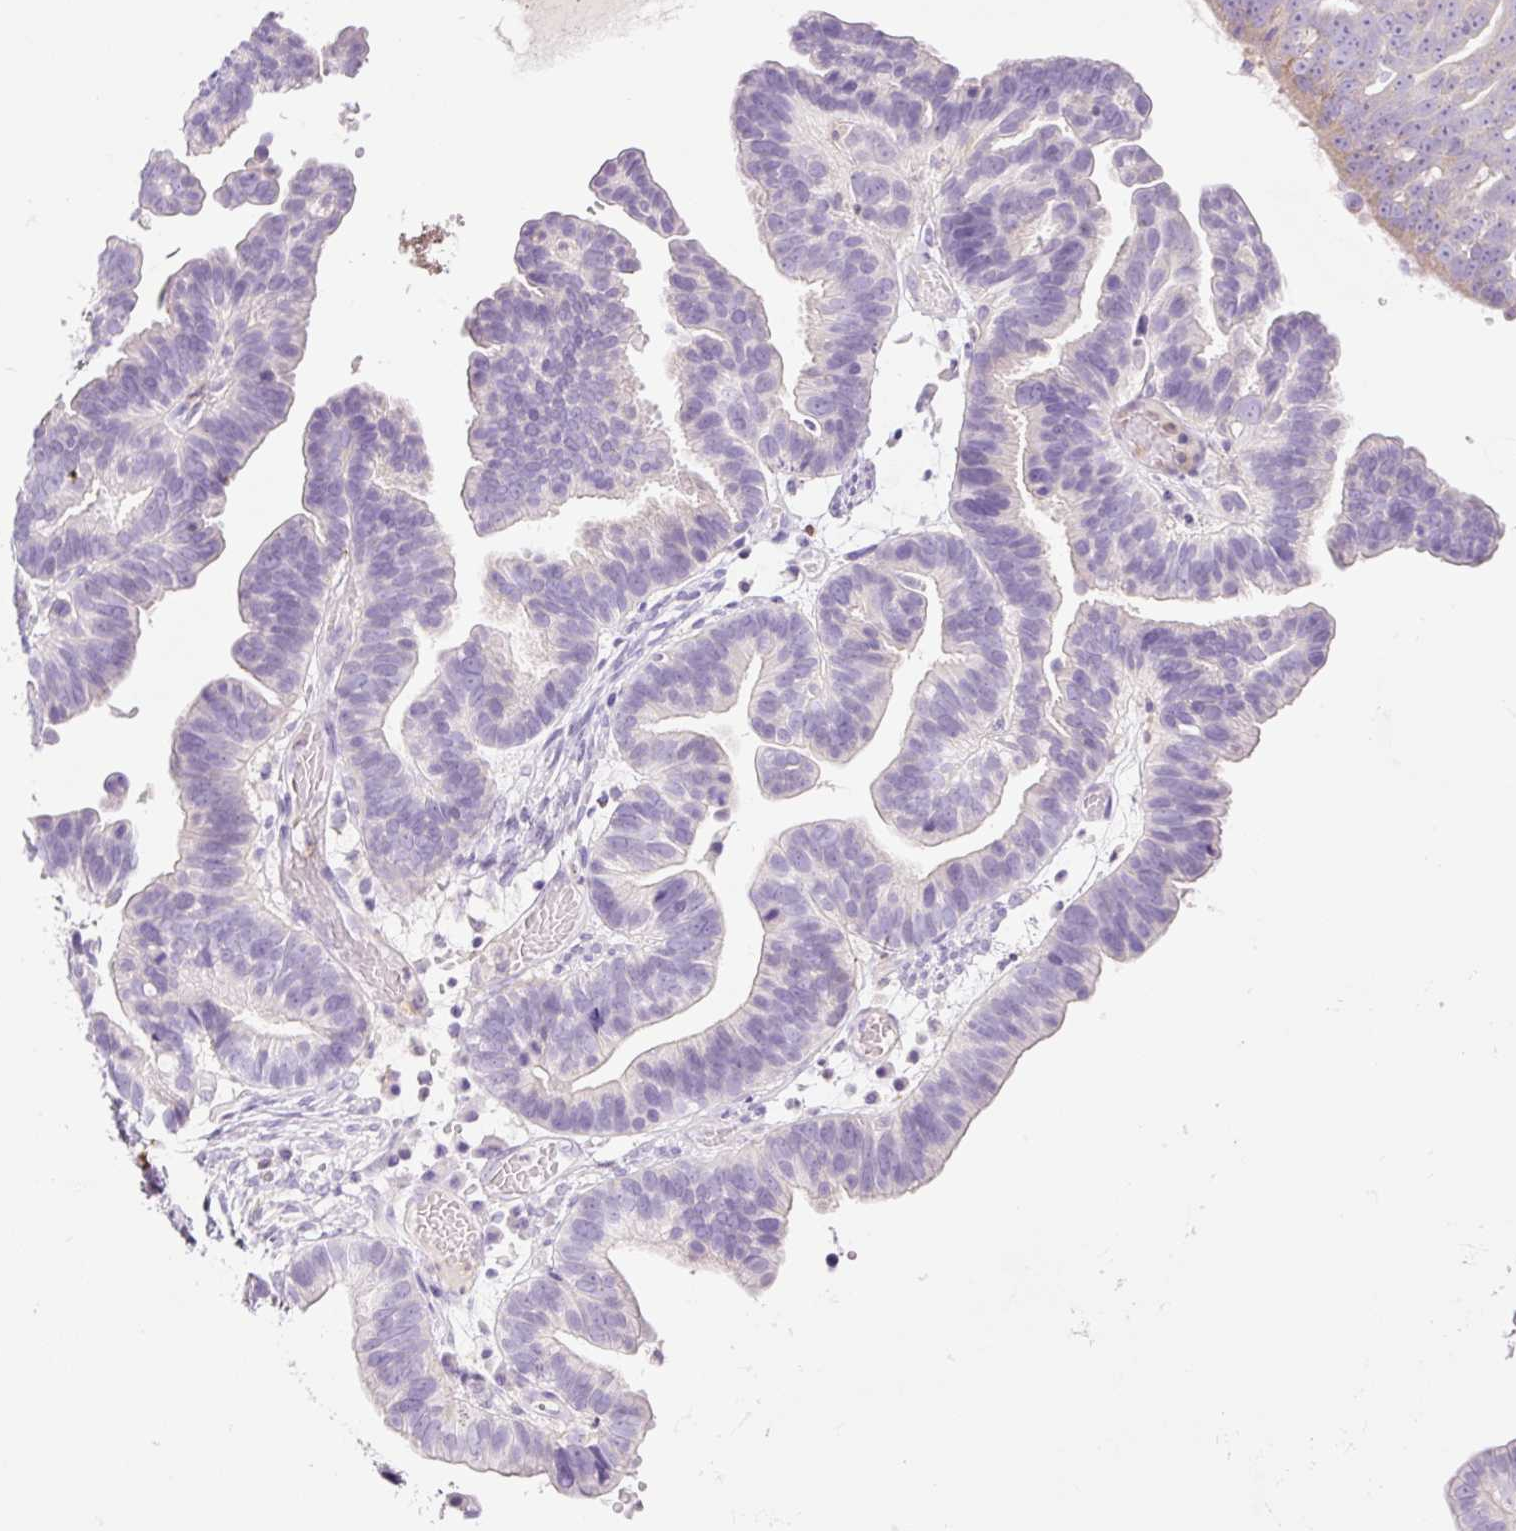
{"staining": {"intensity": "negative", "quantity": "none", "location": "none"}, "tissue": "ovarian cancer", "cell_type": "Tumor cells", "image_type": "cancer", "snomed": [{"axis": "morphology", "description": "Cystadenocarcinoma, serous, NOS"}, {"axis": "topography", "description": "Ovary"}], "caption": "The image reveals no significant expression in tumor cells of ovarian serous cystadenocarcinoma. (Stains: DAB immunohistochemistry (IHC) with hematoxylin counter stain, Microscopy: brightfield microscopy at high magnification).", "gene": "RNF212B", "patient": {"sex": "female", "age": 56}}